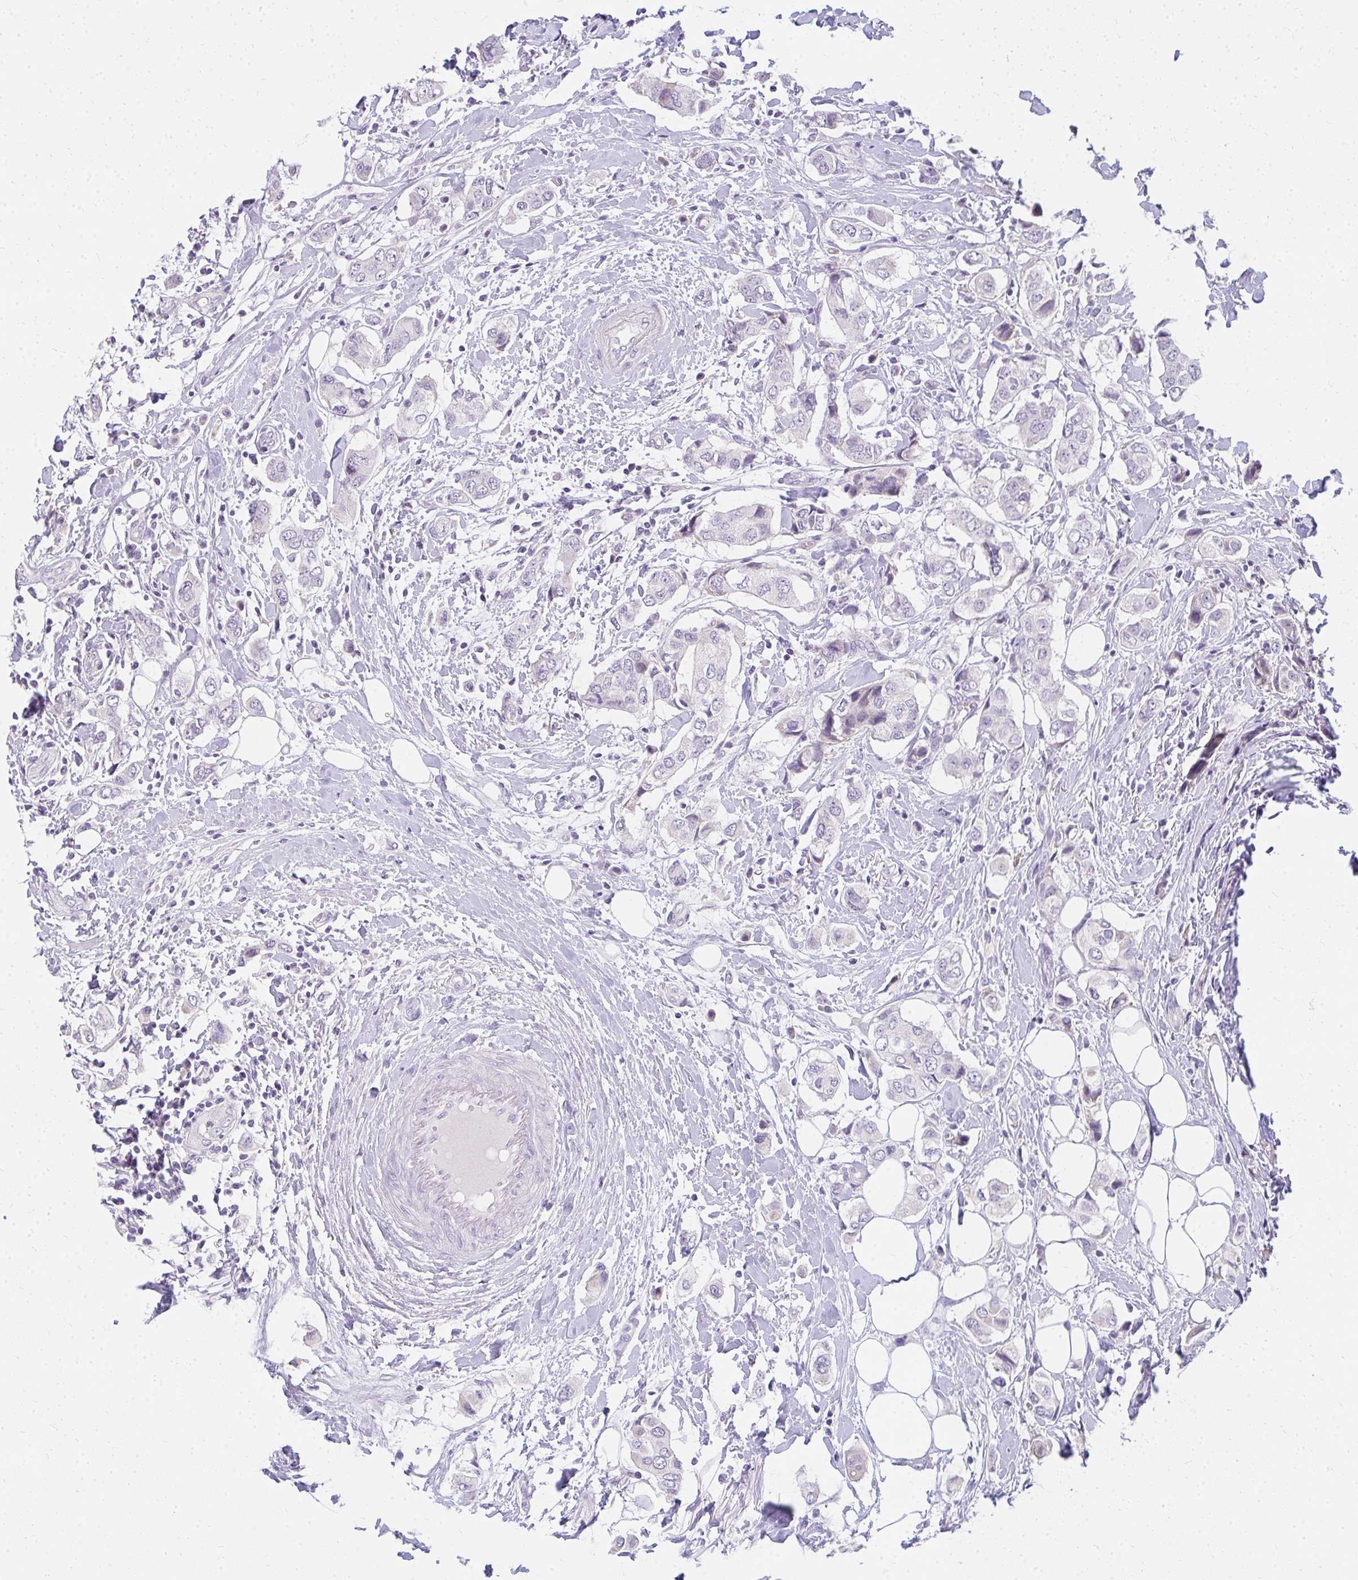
{"staining": {"intensity": "negative", "quantity": "none", "location": "none"}, "tissue": "breast cancer", "cell_type": "Tumor cells", "image_type": "cancer", "snomed": [{"axis": "morphology", "description": "Lobular carcinoma"}, {"axis": "topography", "description": "Breast"}], "caption": "DAB (3,3'-diaminobenzidine) immunohistochemical staining of human breast cancer (lobular carcinoma) exhibits no significant expression in tumor cells.", "gene": "PPP1R3G", "patient": {"sex": "female", "age": 51}}